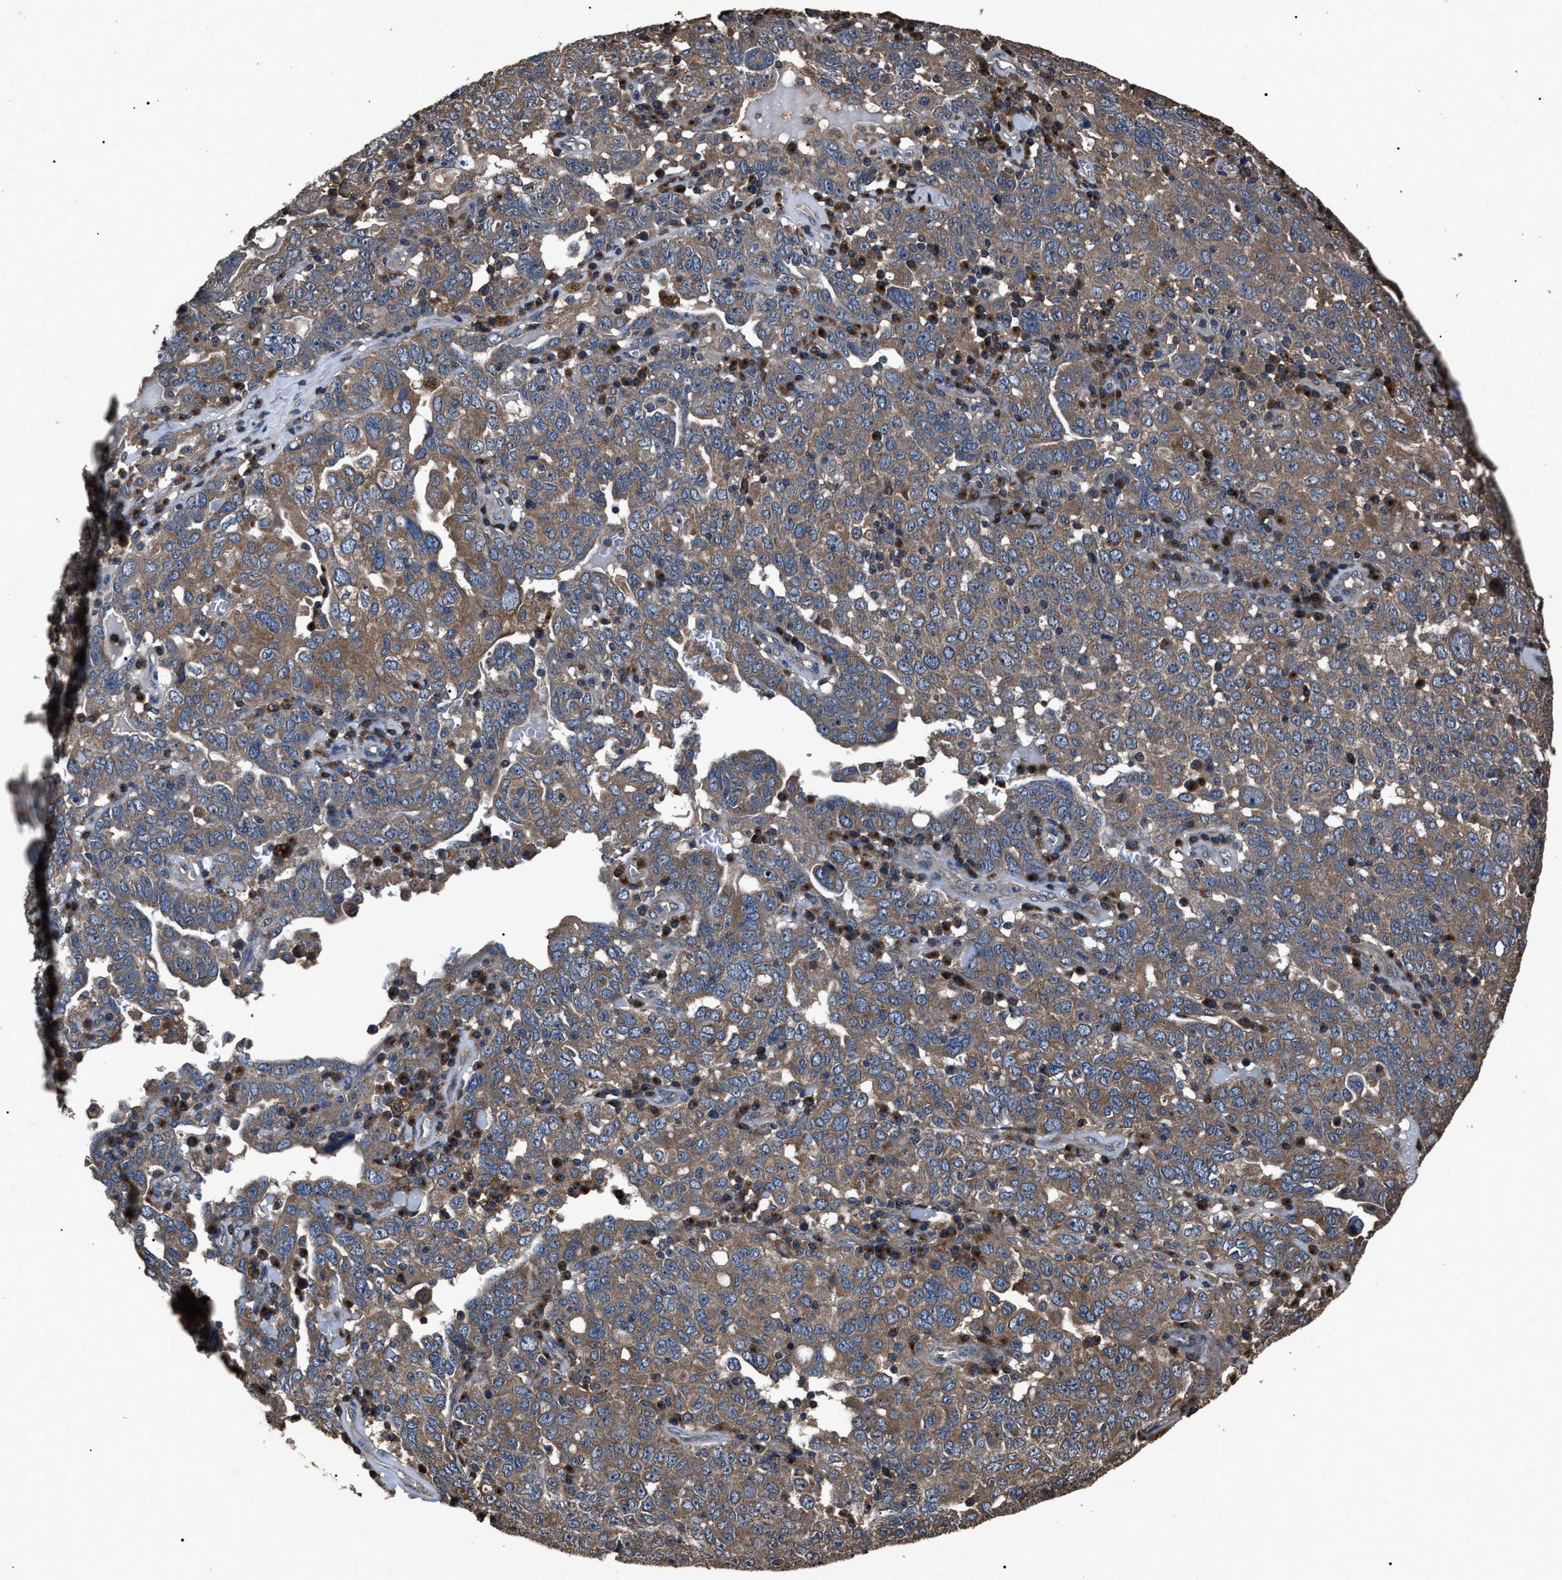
{"staining": {"intensity": "moderate", "quantity": ">75%", "location": "cytoplasmic/membranous"}, "tissue": "ovarian cancer", "cell_type": "Tumor cells", "image_type": "cancer", "snomed": [{"axis": "morphology", "description": "Carcinoma, endometroid"}, {"axis": "topography", "description": "Ovary"}], "caption": "Human ovarian cancer stained for a protein (brown) exhibits moderate cytoplasmic/membranous positive positivity in about >75% of tumor cells.", "gene": "RNF216", "patient": {"sex": "female", "age": 62}}